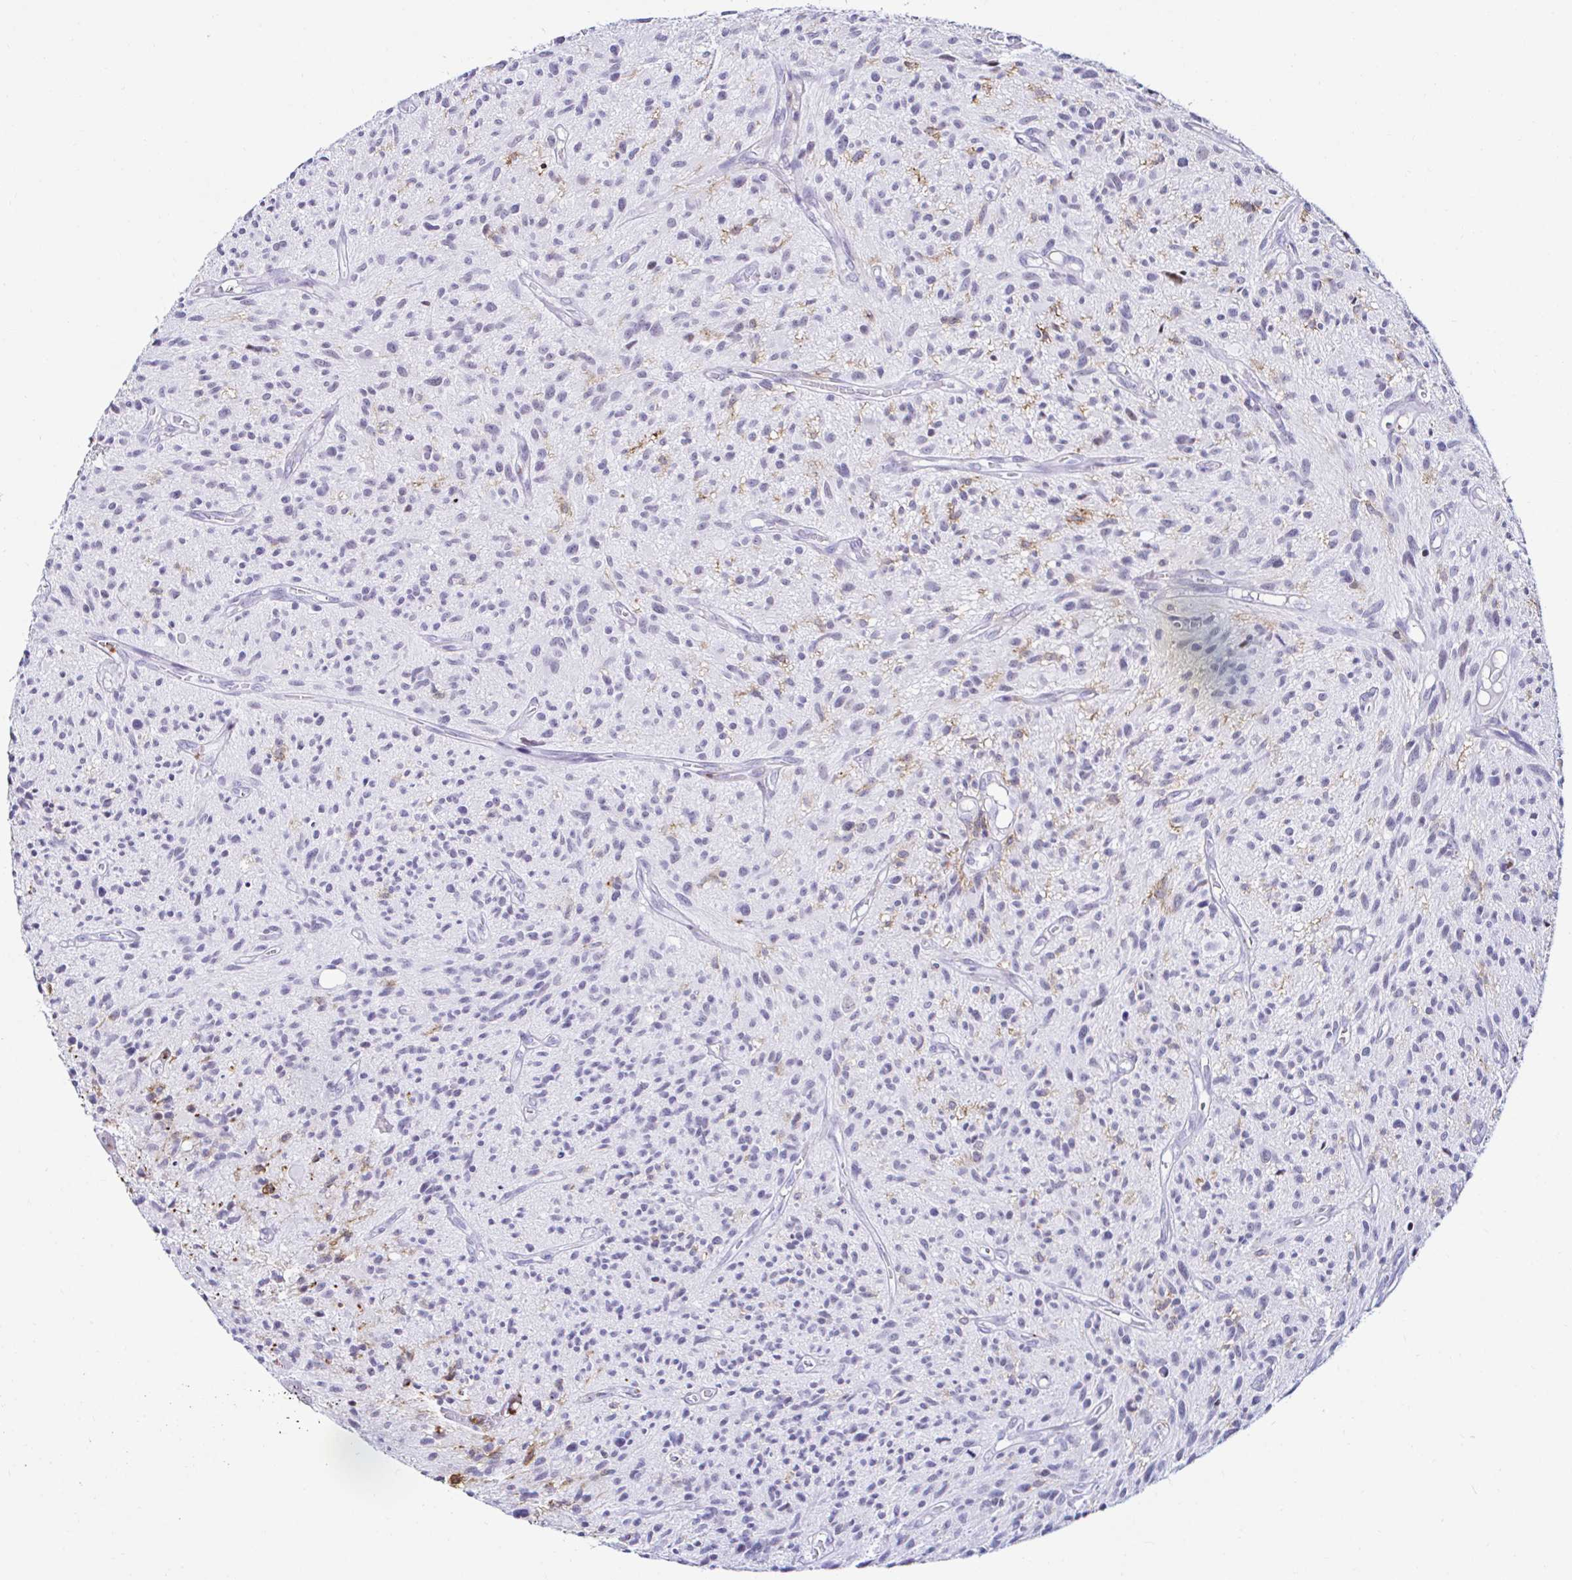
{"staining": {"intensity": "negative", "quantity": "none", "location": "none"}, "tissue": "glioma", "cell_type": "Tumor cells", "image_type": "cancer", "snomed": [{"axis": "morphology", "description": "Glioma, malignant, High grade"}, {"axis": "topography", "description": "Brain"}], "caption": "Immunohistochemistry of human malignant high-grade glioma exhibits no positivity in tumor cells.", "gene": "CYBB", "patient": {"sex": "male", "age": 75}}